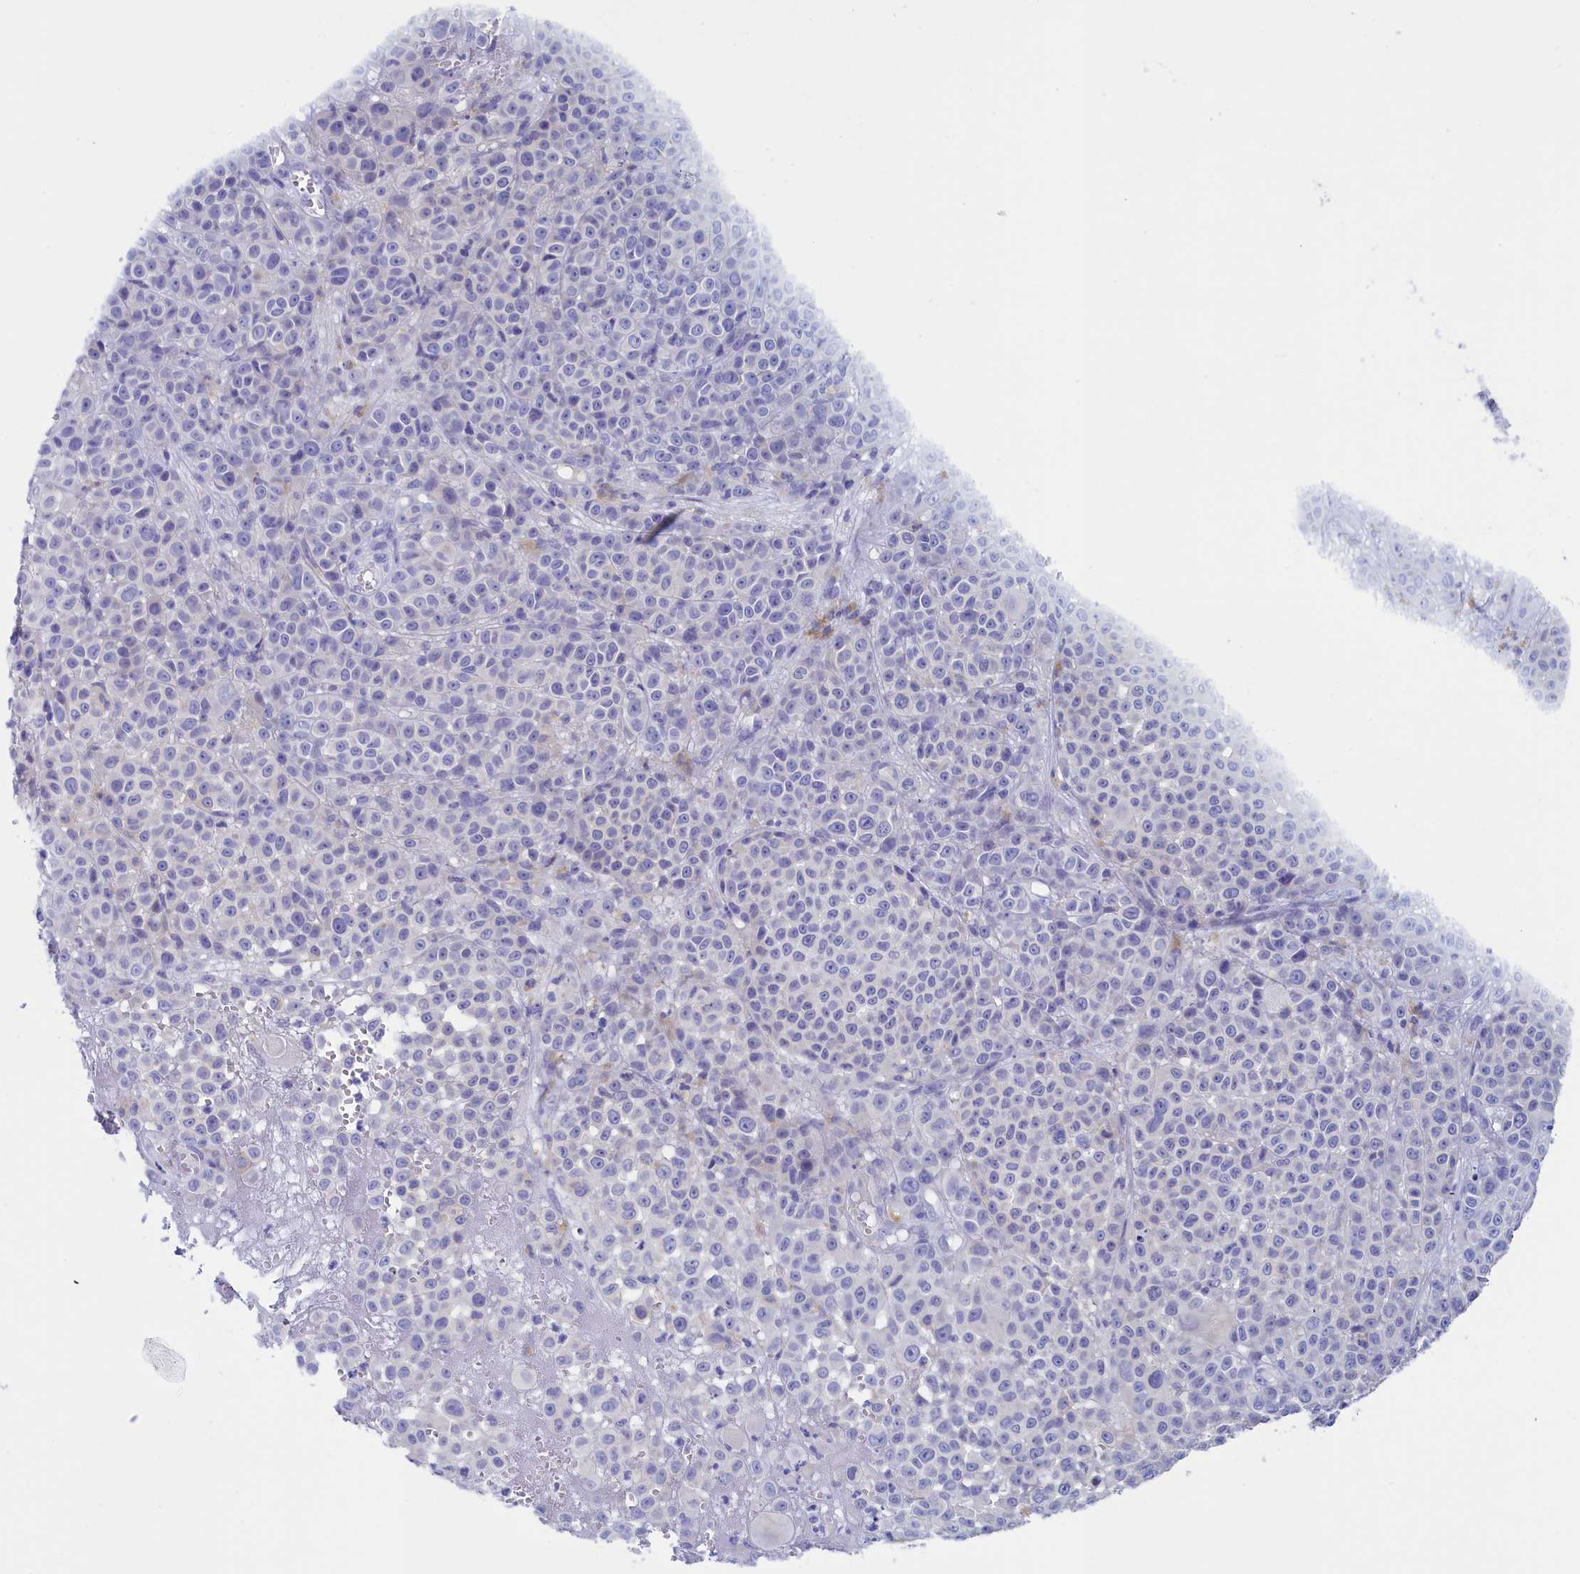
{"staining": {"intensity": "negative", "quantity": "none", "location": "none"}, "tissue": "melanoma", "cell_type": "Tumor cells", "image_type": "cancer", "snomed": [{"axis": "morphology", "description": "Malignant melanoma, NOS"}, {"axis": "topography", "description": "Skin"}], "caption": "High power microscopy histopathology image of an immunohistochemistry micrograph of malignant melanoma, revealing no significant staining in tumor cells.", "gene": "ANKRD2", "patient": {"sex": "female", "age": 94}}